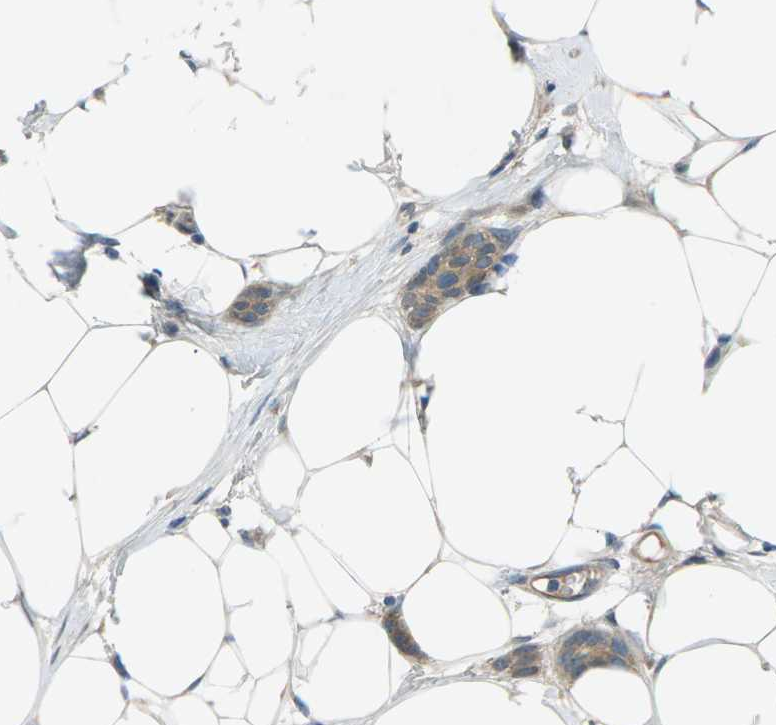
{"staining": {"intensity": "moderate", "quantity": ">75%", "location": "cytoplasmic/membranous"}, "tissue": "breast cancer", "cell_type": "Tumor cells", "image_type": "cancer", "snomed": [{"axis": "morphology", "description": "Lobular carcinoma"}, {"axis": "topography", "description": "Skin"}, {"axis": "topography", "description": "Breast"}], "caption": "Lobular carcinoma (breast) tissue demonstrates moderate cytoplasmic/membranous staining in approximately >75% of tumor cells, visualized by immunohistochemistry.", "gene": "DYRK1A", "patient": {"sex": "female", "age": 46}}